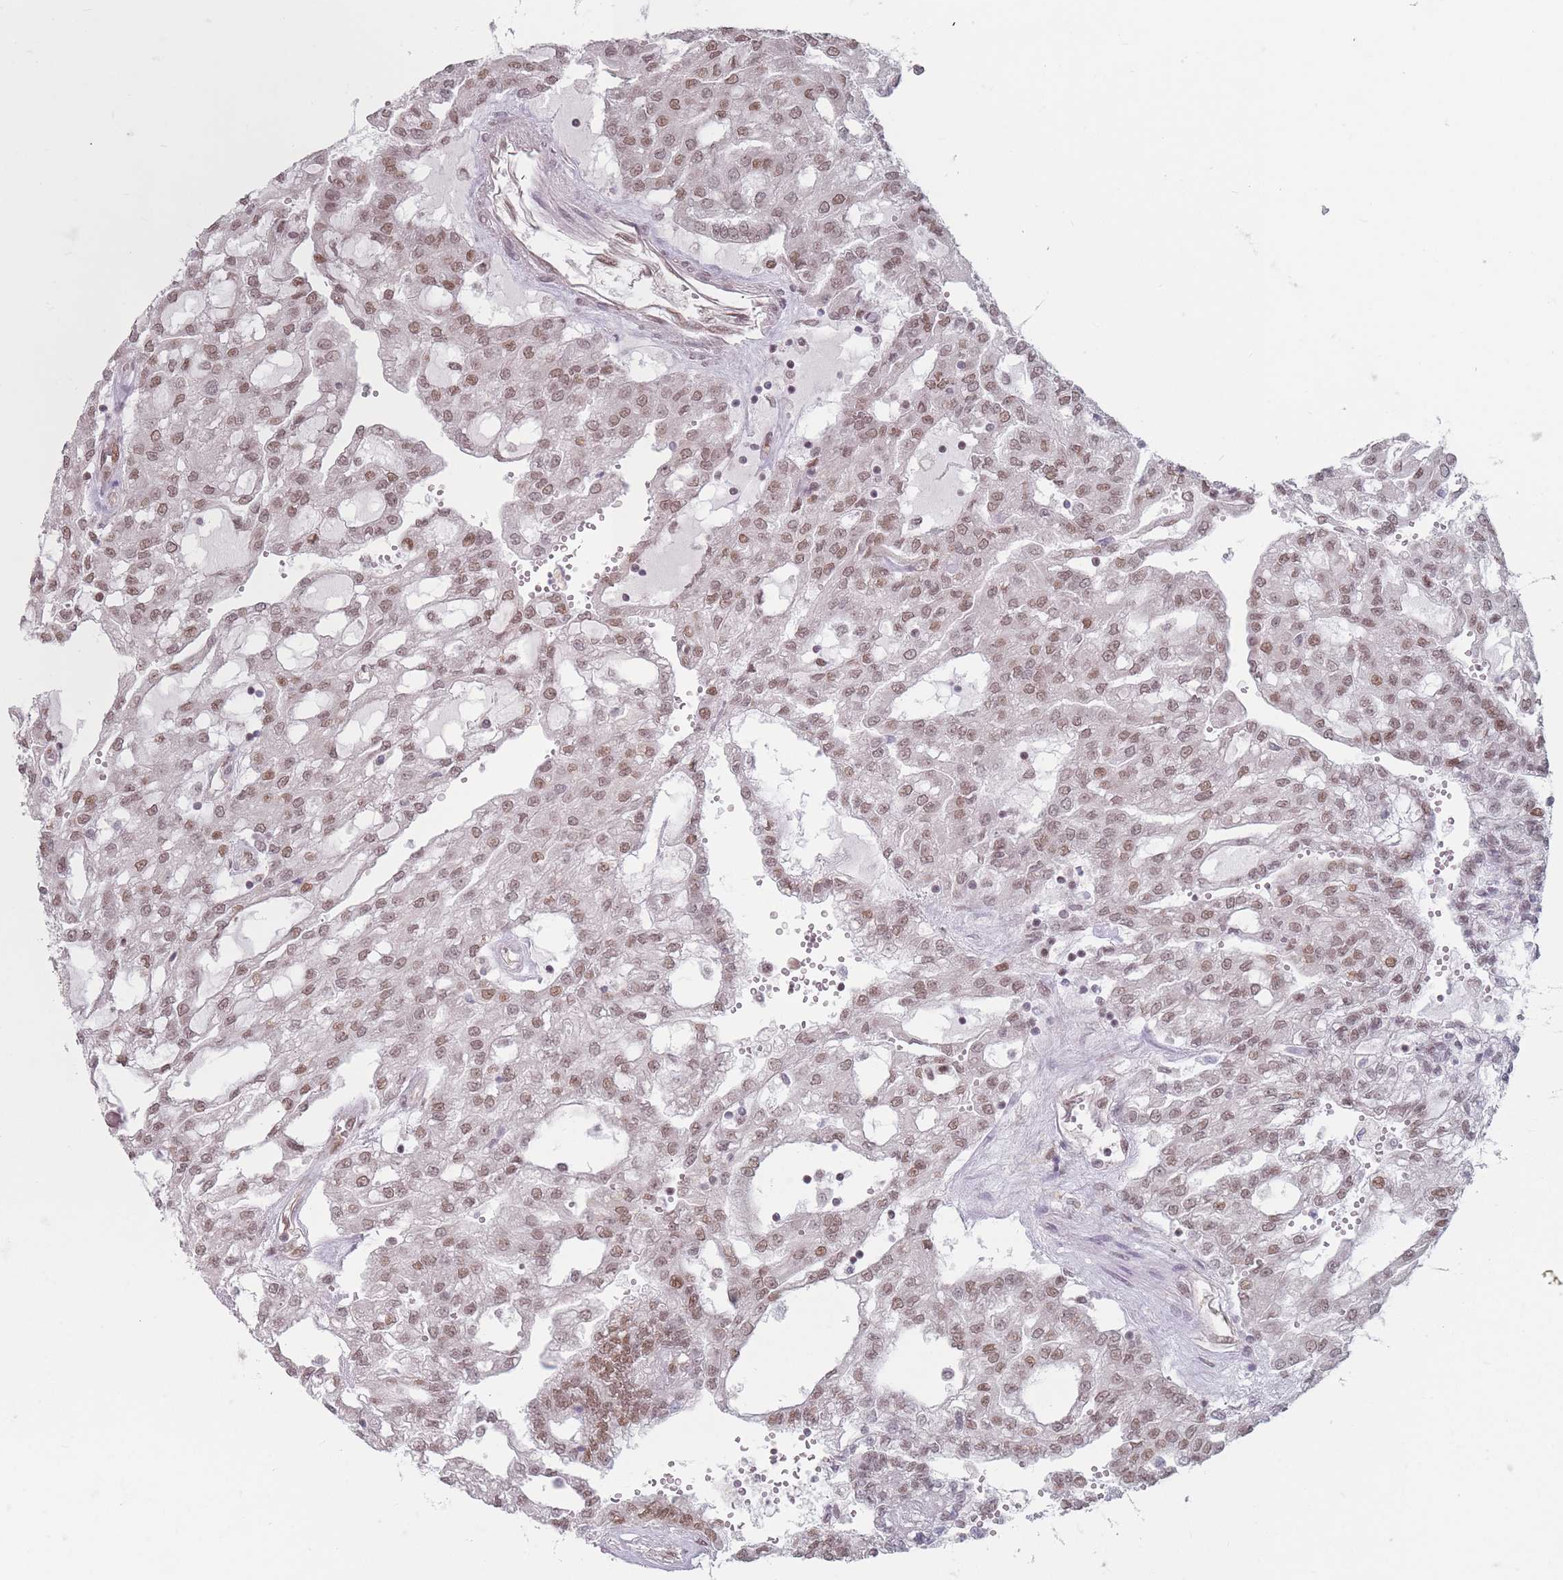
{"staining": {"intensity": "moderate", "quantity": ">75%", "location": "nuclear"}, "tissue": "renal cancer", "cell_type": "Tumor cells", "image_type": "cancer", "snomed": [{"axis": "morphology", "description": "Adenocarcinoma, NOS"}, {"axis": "topography", "description": "Kidney"}], "caption": "IHC micrograph of neoplastic tissue: human renal cancer (adenocarcinoma) stained using immunohistochemistry (IHC) reveals medium levels of moderate protein expression localized specifically in the nuclear of tumor cells, appearing as a nuclear brown color.", "gene": "SH3BGRL2", "patient": {"sex": "male", "age": 63}}